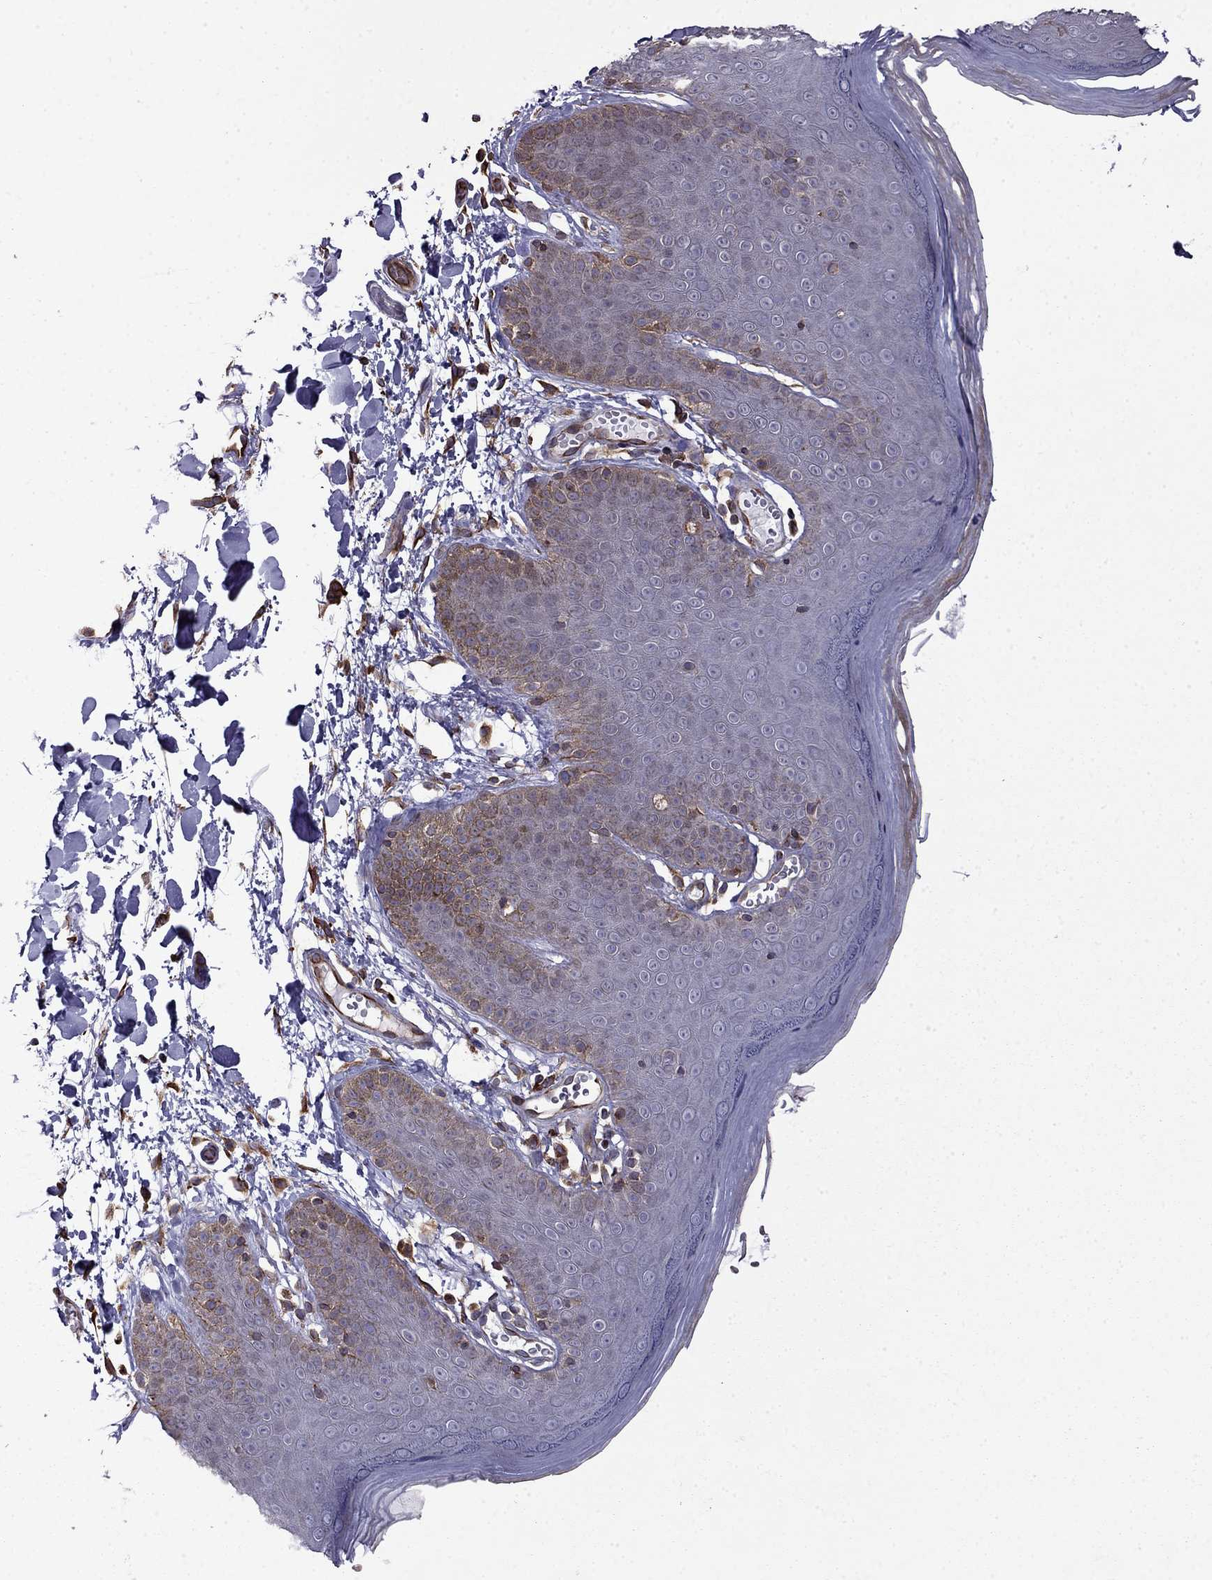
{"staining": {"intensity": "moderate", "quantity": "<25%", "location": "cytoplasmic/membranous"}, "tissue": "skin", "cell_type": "Epidermal cells", "image_type": "normal", "snomed": [{"axis": "morphology", "description": "Normal tissue, NOS"}, {"axis": "topography", "description": "Anal"}], "caption": "A brown stain highlights moderate cytoplasmic/membranous positivity of a protein in epidermal cells of unremarkable skin.", "gene": "CDC42BPA", "patient": {"sex": "male", "age": 53}}